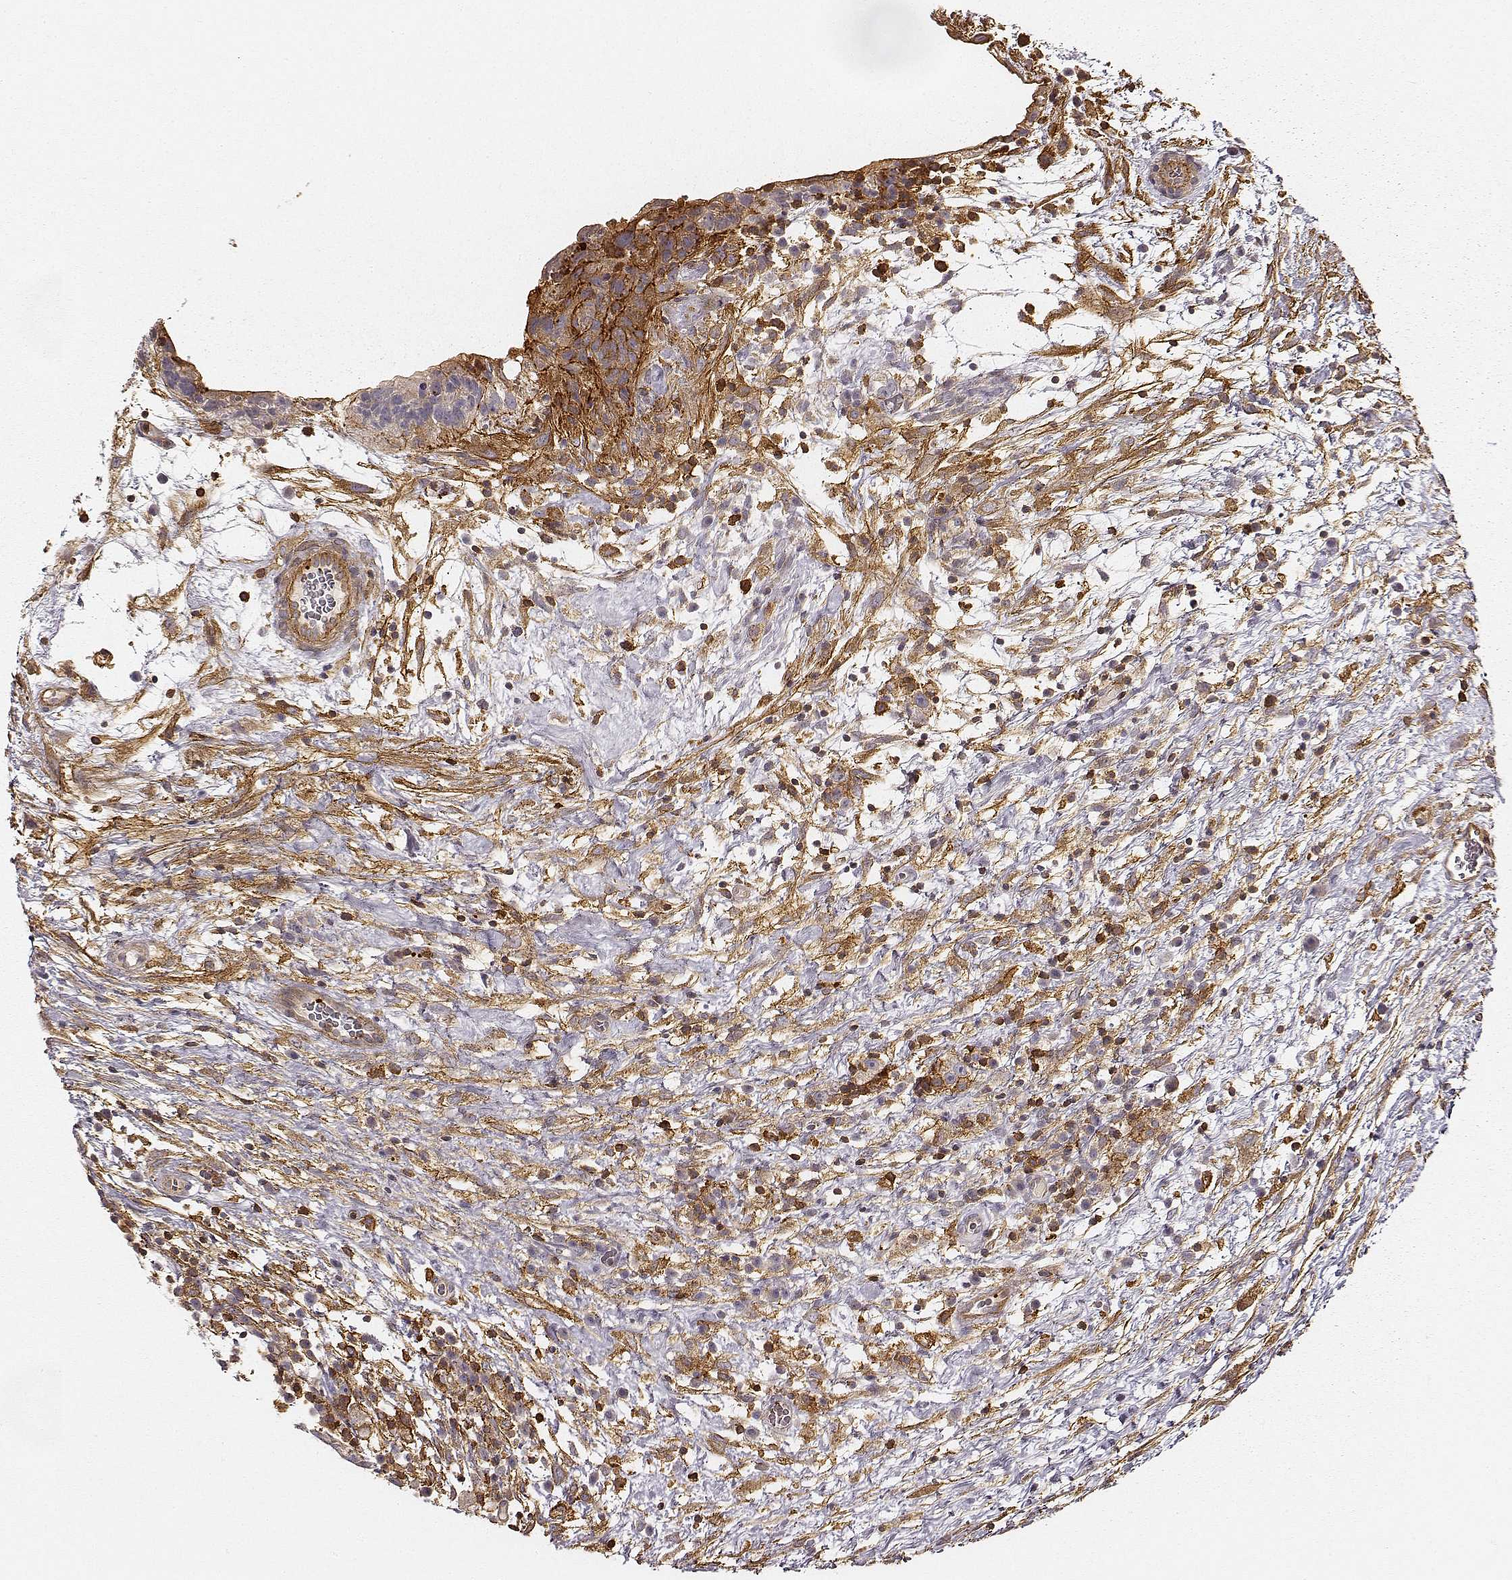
{"staining": {"intensity": "moderate", "quantity": "<25%", "location": "cytoplasmic/membranous"}, "tissue": "testis cancer", "cell_type": "Tumor cells", "image_type": "cancer", "snomed": [{"axis": "morphology", "description": "Normal tissue, NOS"}, {"axis": "morphology", "description": "Carcinoma, Embryonal, NOS"}, {"axis": "topography", "description": "Testis"}], "caption": "Testis embryonal carcinoma stained with a protein marker demonstrates moderate staining in tumor cells.", "gene": "ZYX", "patient": {"sex": "male", "age": 32}}